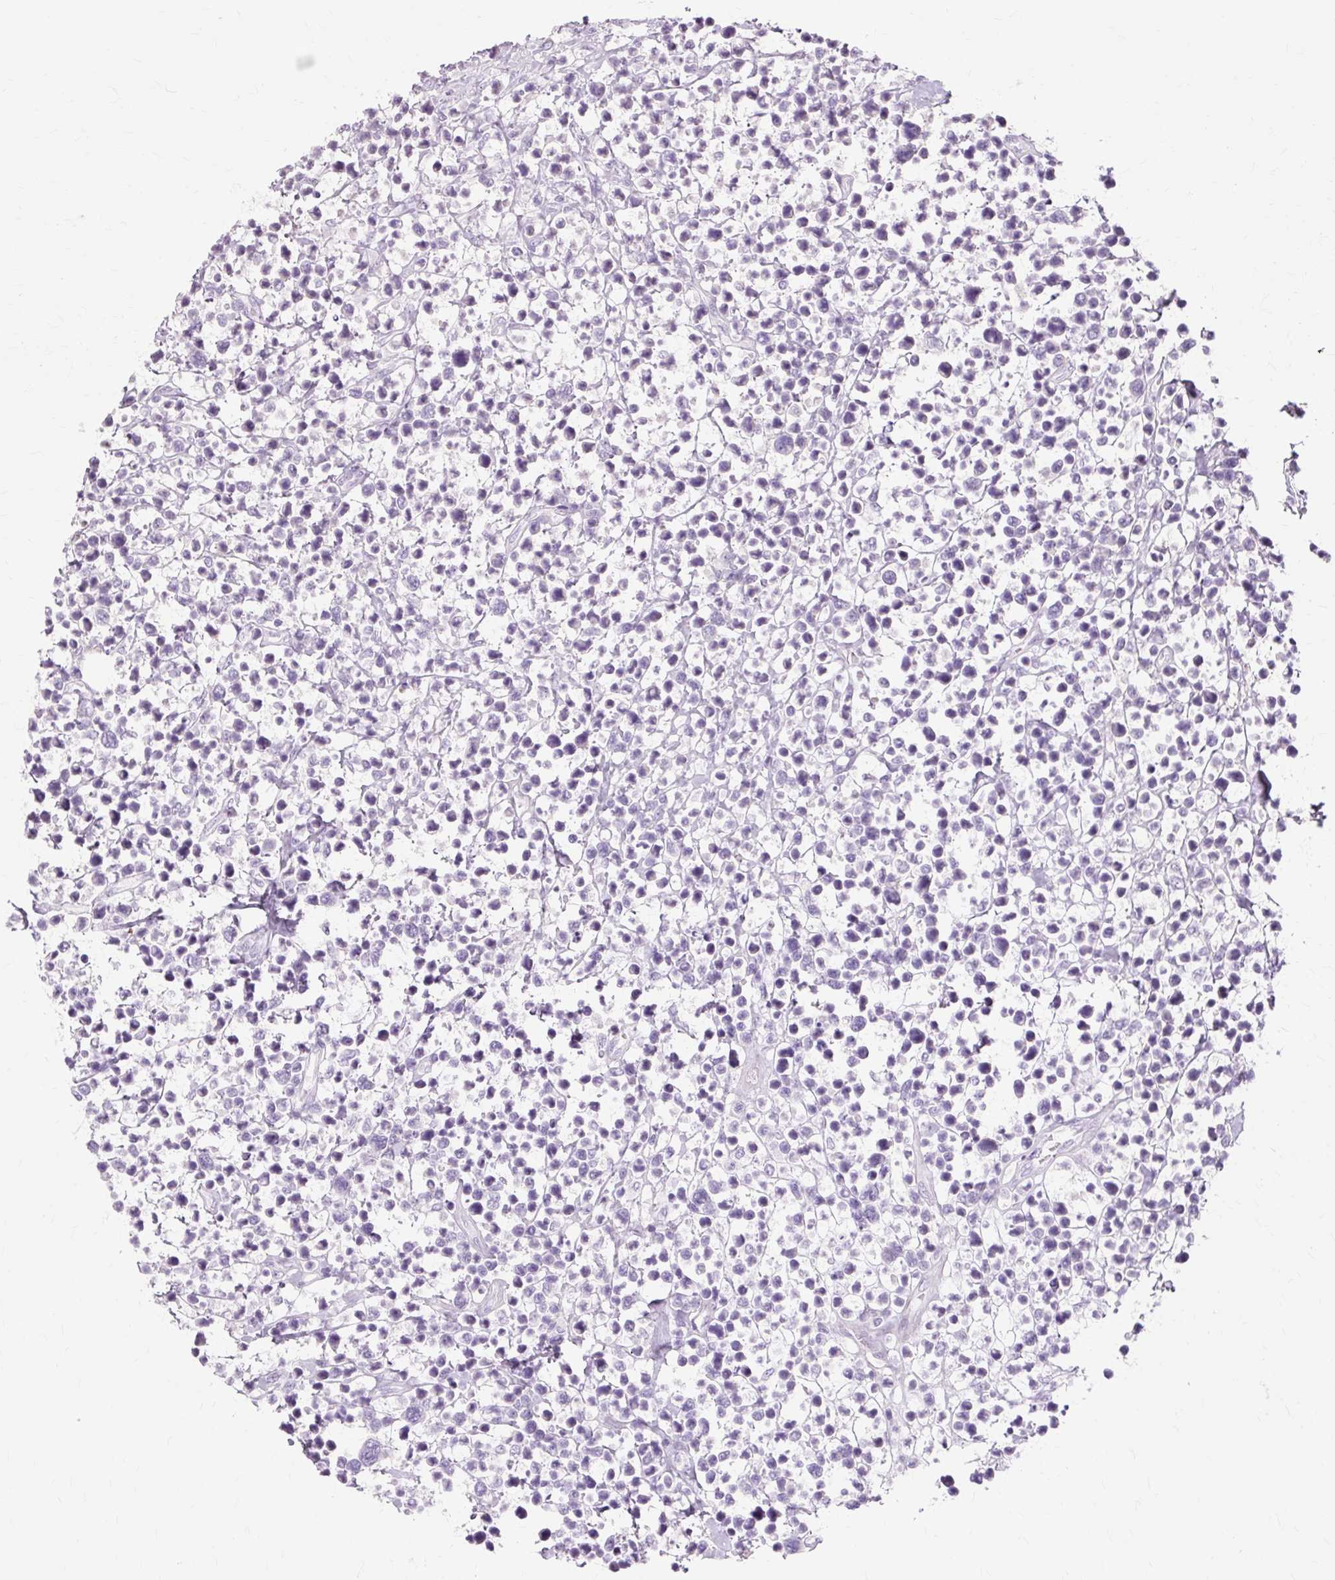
{"staining": {"intensity": "negative", "quantity": "none", "location": "none"}, "tissue": "lymphoma", "cell_type": "Tumor cells", "image_type": "cancer", "snomed": [{"axis": "morphology", "description": "Malignant lymphoma, non-Hodgkin's type, Low grade"}, {"axis": "topography", "description": "Lymph node"}], "caption": "This is an immunohistochemistry photomicrograph of low-grade malignant lymphoma, non-Hodgkin's type. There is no expression in tumor cells.", "gene": "IRX2", "patient": {"sex": "male", "age": 60}}